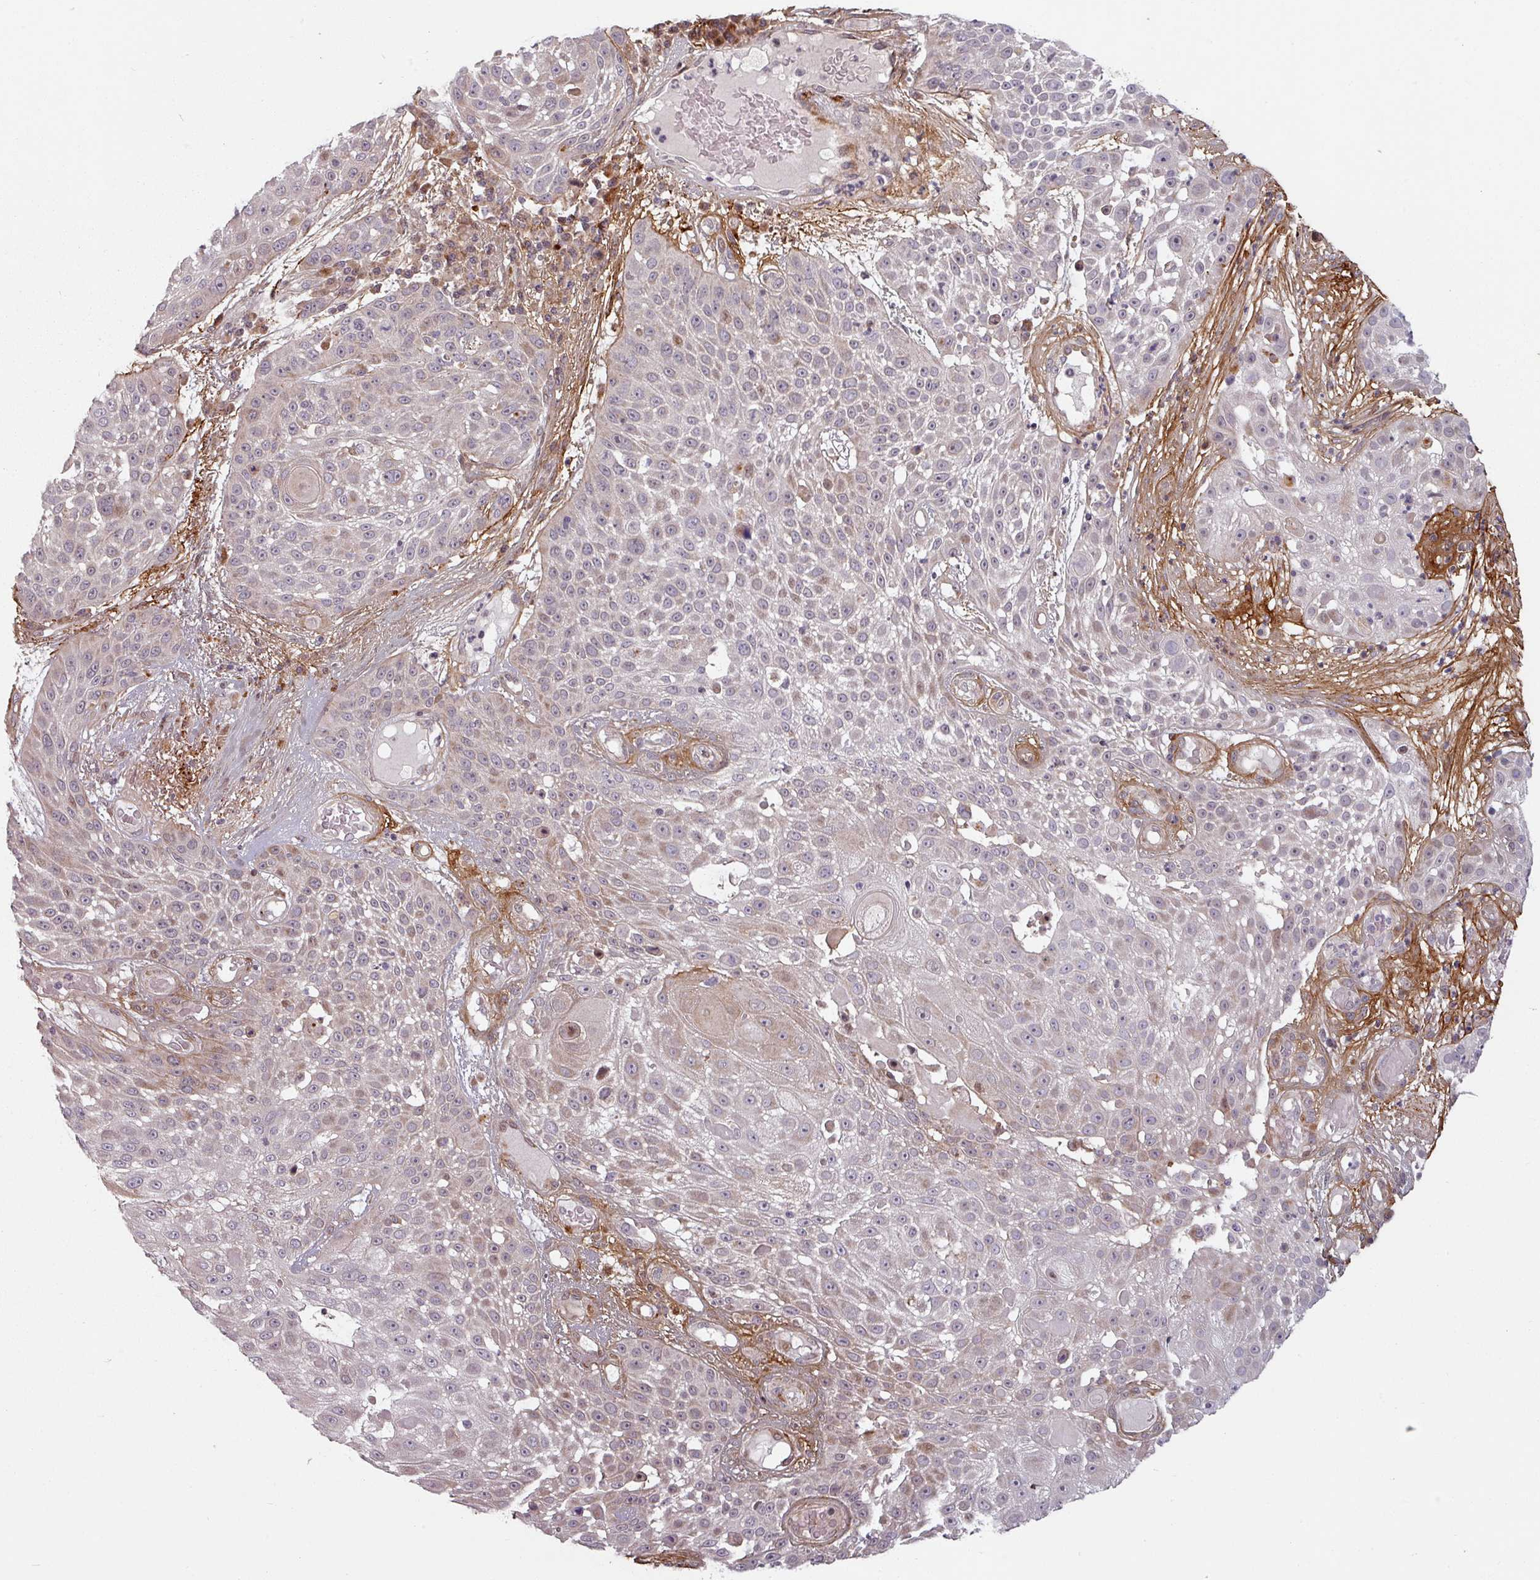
{"staining": {"intensity": "weak", "quantity": "<25%", "location": "cytoplasmic/membranous,nuclear"}, "tissue": "skin cancer", "cell_type": "Tumor cells", "image_type": "cancer", "snomed": [{"axis": "morphology", "description": "Squamous cell carcinoma, NOS"}, {"axis": "topography", "description": "Skin"}], "caption": "This is an immunohistochemistry micrograph of human skin cancer (squamous cell carcinoma). There is no staining in tumor cells.", "gene": "CYB5RL", "patient": {"sex": "female", "age": 86}}